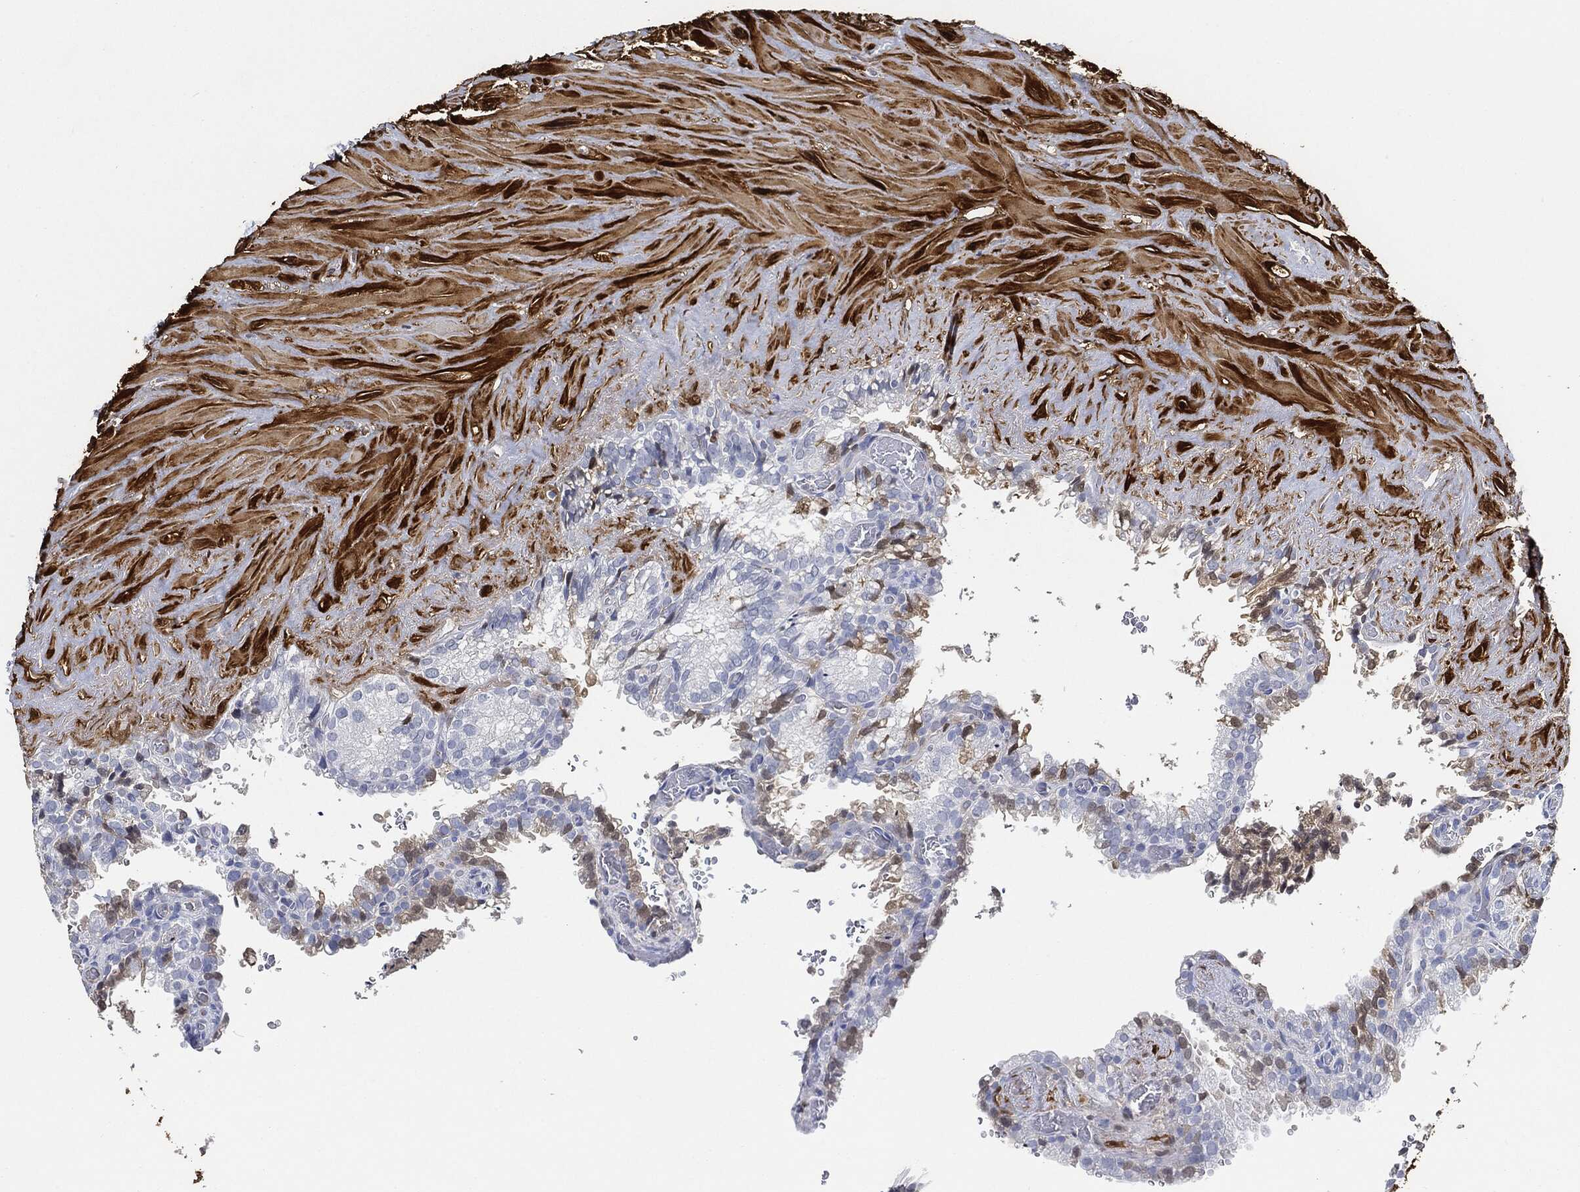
{"staining": {"intensity": "weak", "quantity": "<25%", "location": "cytoplasmic/membranous,nuclear"}, "tissue": "seminal vesicle", "cell_type": "Glandular cells", "image_type": "normal", "snomed": [{"axis": "morphology", "description": "Normal tissue, NOS"}, {"axis": "topography", "description": "Seminal veicle"}], "caption": "Glandular cells are negative for brown protein staining in normal seminal vesicle. (DAB (3,3'-diaminobenzidine) IHC with hematoxylin counter stain).", "gene": "TAGLN", "patient": {"sex": "male", "age": 67}}